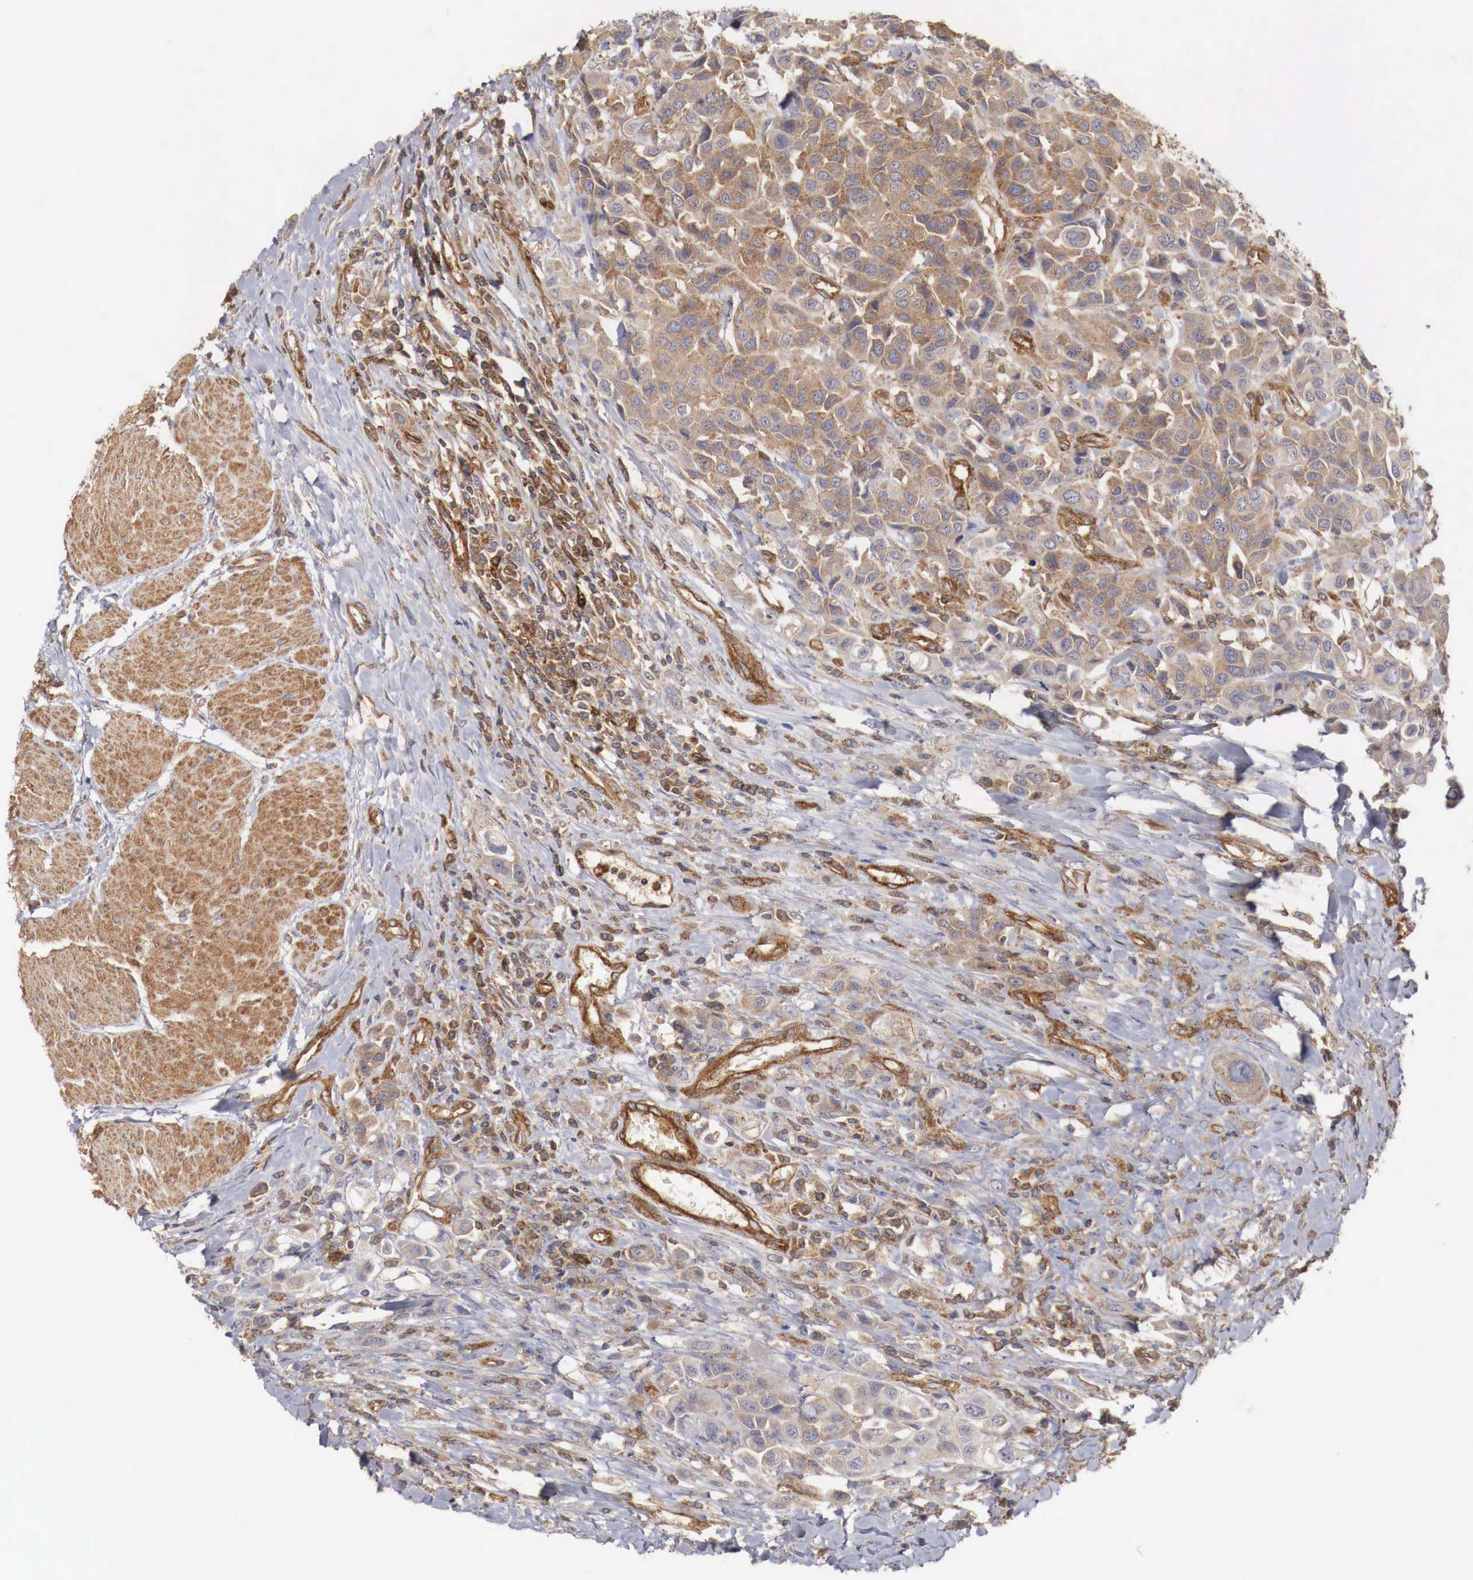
{"staining": {"intensity": "moderate", "quantity": ">75%", "location": "cytoplasmic/membranous"}, "tissue": "urothelial cancer", "cell_type": "Tumor cells", "image_type": "cancer", "snomed": [{"axis": "morphology", "description": "Urothelial carcinoma, High grade"}, {"axis": "topography", "description": "Urinary bladder"}], "caption": "High-magnification brightfield microscopy of urothelial cancer stained with DAB (3,3'-diaminobenzidine) (brown) and counterstained with hematoxylin (blue). tumor cells exhibit moderate cytoplasmic/membranous expression is appreciated in approximately>75% of cells. The staining was performed using DAB (3,3'-diaminobenzidine) to visualize the protein expression in brown, while the nuclei were stained in blue with hematoxylin (Magnification: 20x).", "gene": "ARMCX4", "patient": {"sex": "male", "age": 50}}